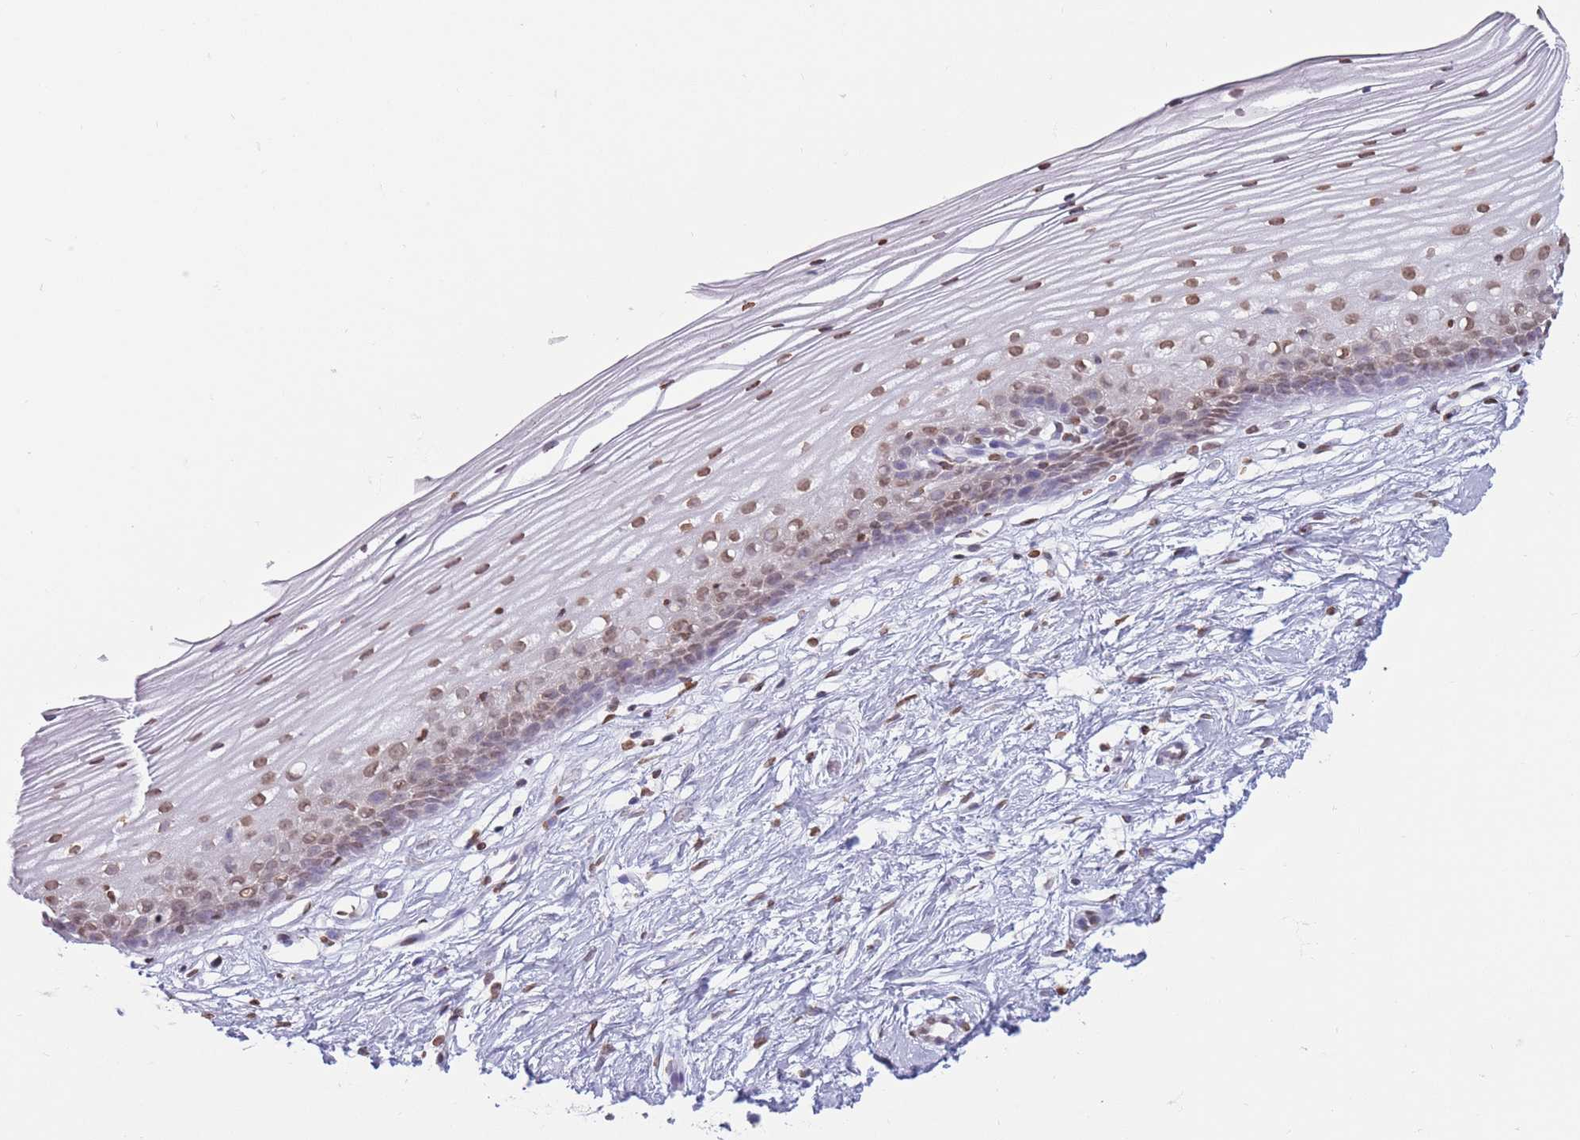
{"staining": {"intensity": "moderate", "quantity": "<25%", "location": "nuclear"}, "tissue": "cervix", "cell_type": "Glandular cells", "image_type": "normal", "snomed": [{"axis": "morphology", "description": "Normal tissue, NOS"}, {"axis": "topography", "description": "Cervix"}], "caption": "A low amount of moderate nuclear positivity is seen in about <25% of glandular cells in unremarkable cervix. The staining was performed using DAB, with brown indicating positive protein expression. Nuclei are stained blue with hematoxylin.", "gene": "RYK", "patient": {"sex": "female", "age": 40}}